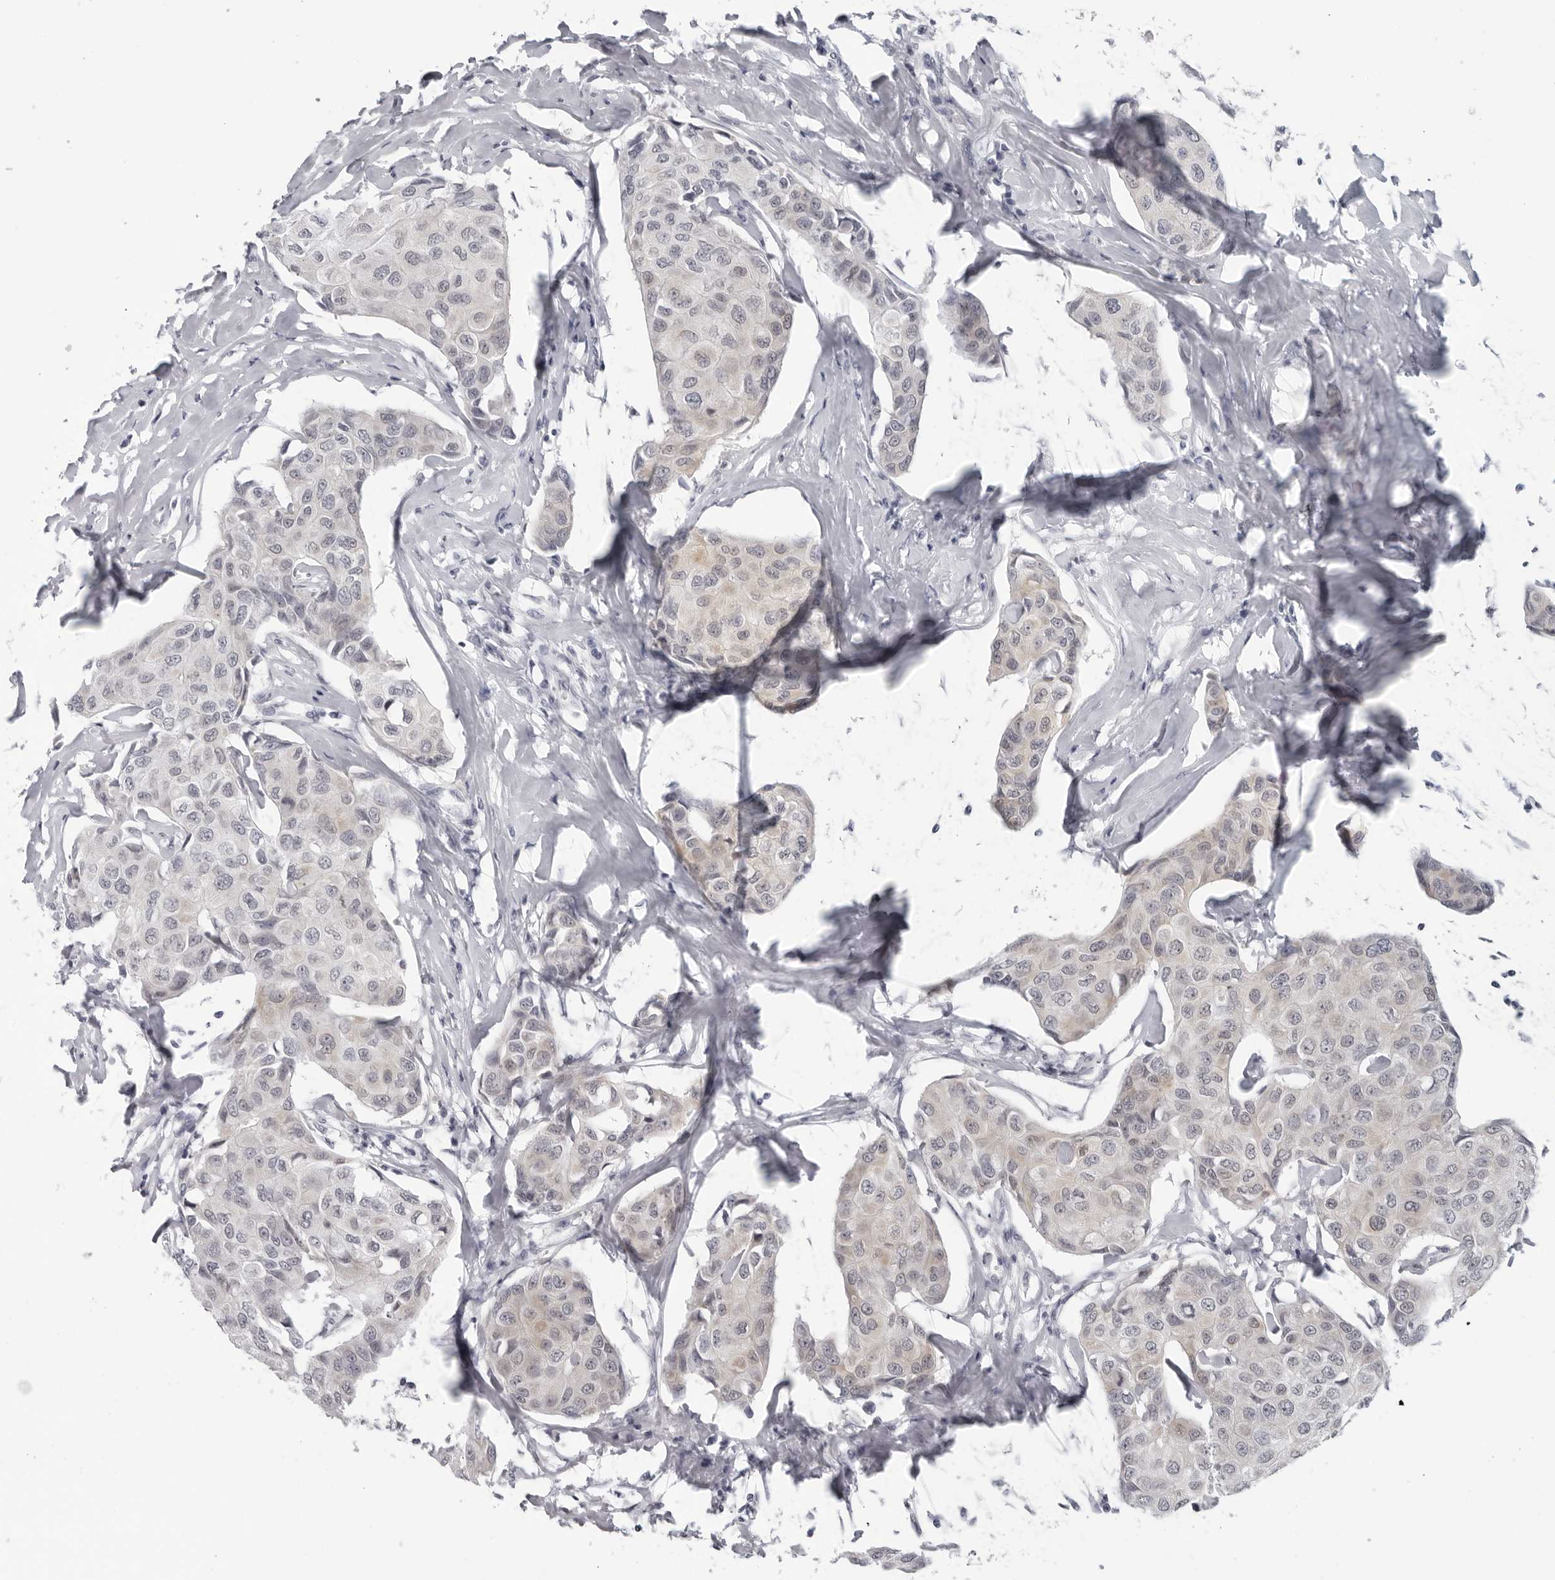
{"staining": {"intensity": "negative", "quantity": "none", "location": "none"}, "tissue": "breast cancer", "cell_type": "Tumor cells", "image_type": "cancer", "snomed": [{"axis": "morphology", "description": "Duct carcinoma"}, {"axis": "topography", "description": "Breast"}], "caption": "Immunohistochemistry of human infiltrating ductal carcinoma (breast) displays no positivity in tumor cells.", "gene": "OPLAH", "patient": {"sex": "female", "age": 80}}